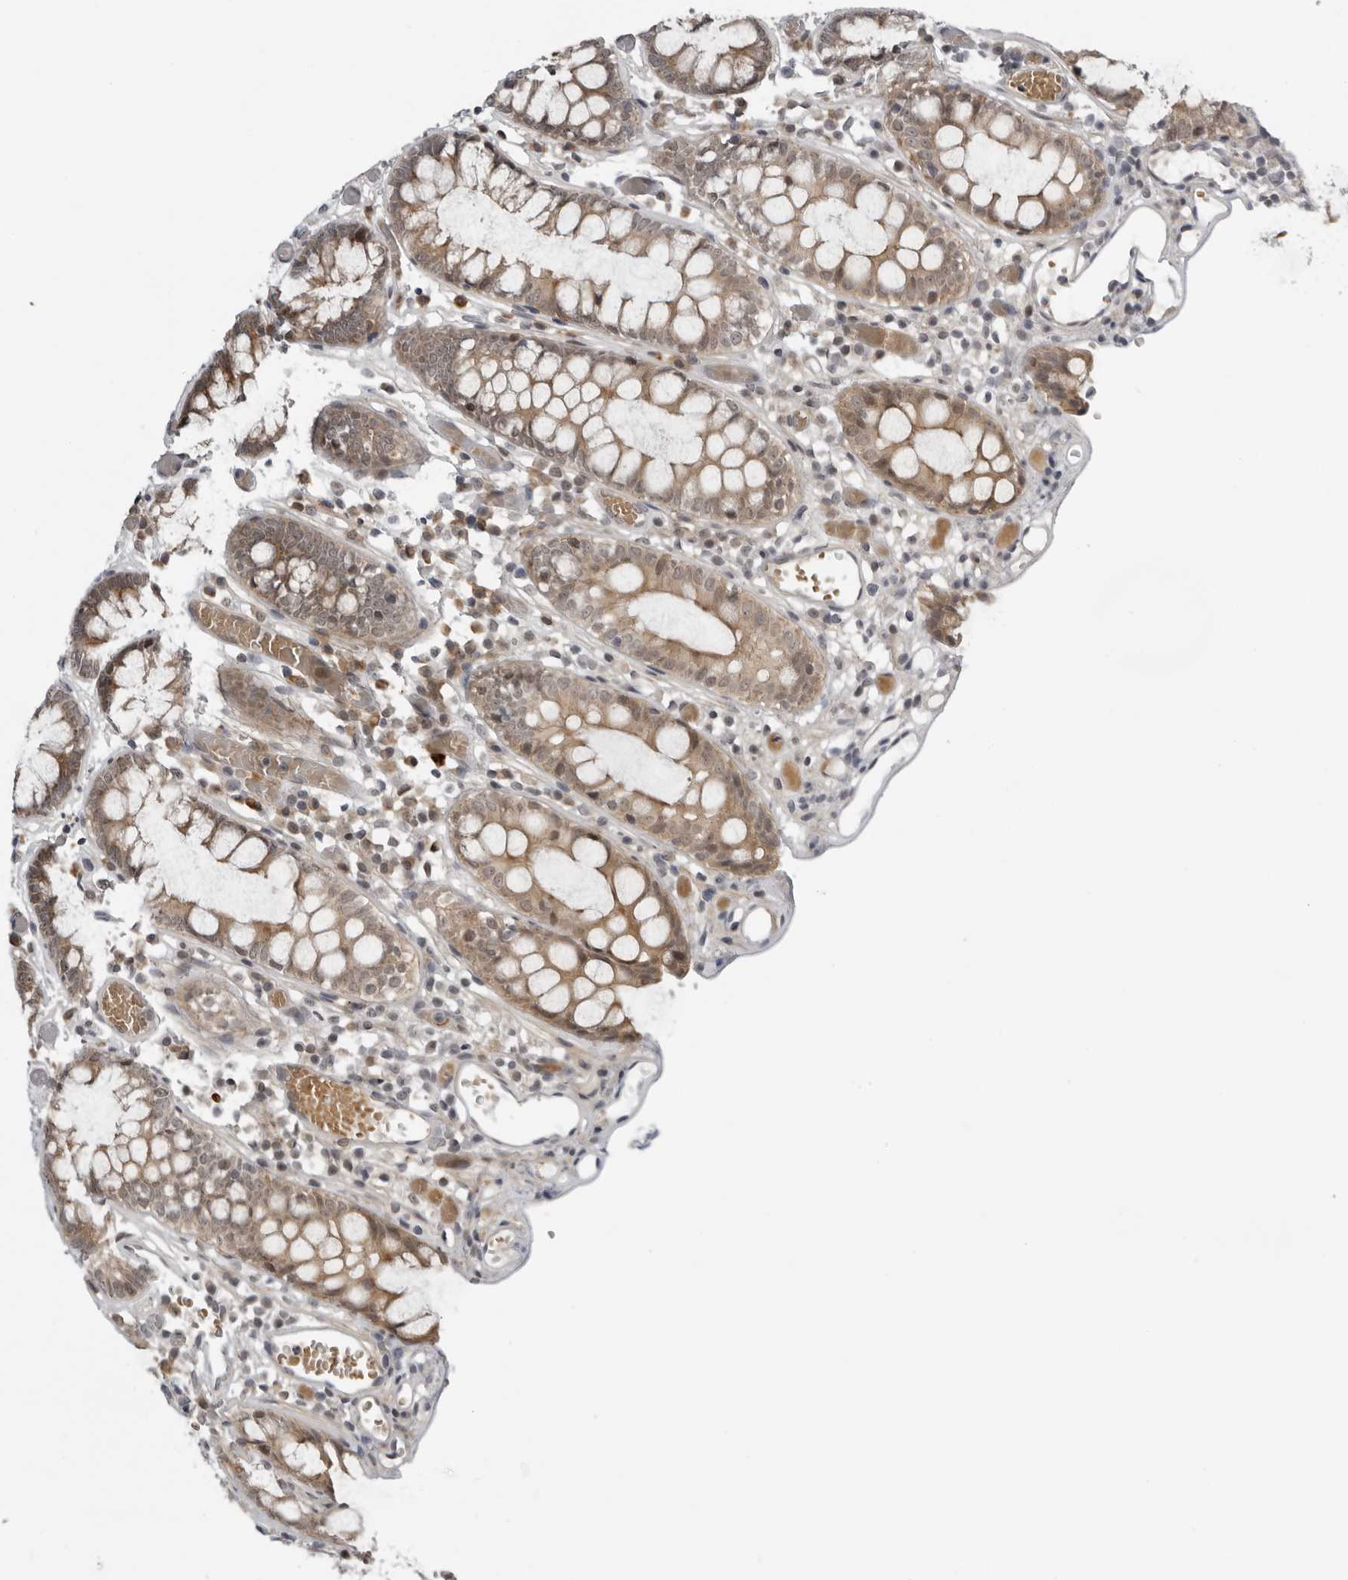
{"staining": {"intensity": "moderate", "quantity": ">75%", "location": "cytoplasmic/membranous"}, "tissue": "colon", "cell_type": "Endothelial cells", "image_type": "normal", "snomed": [{"axis": "morphology", "description": "Normal tissue, NOS"}, {"axis": "topography", "description": "Colon"}], "caption": "The photomicrograph shows staining of benign colon, revealing moderate cytoplasmic/membranous protein positivity (brown color) within endothelial cells.", "gene": "ALPK2", "patient": {"sex": "male", "age": 14}}